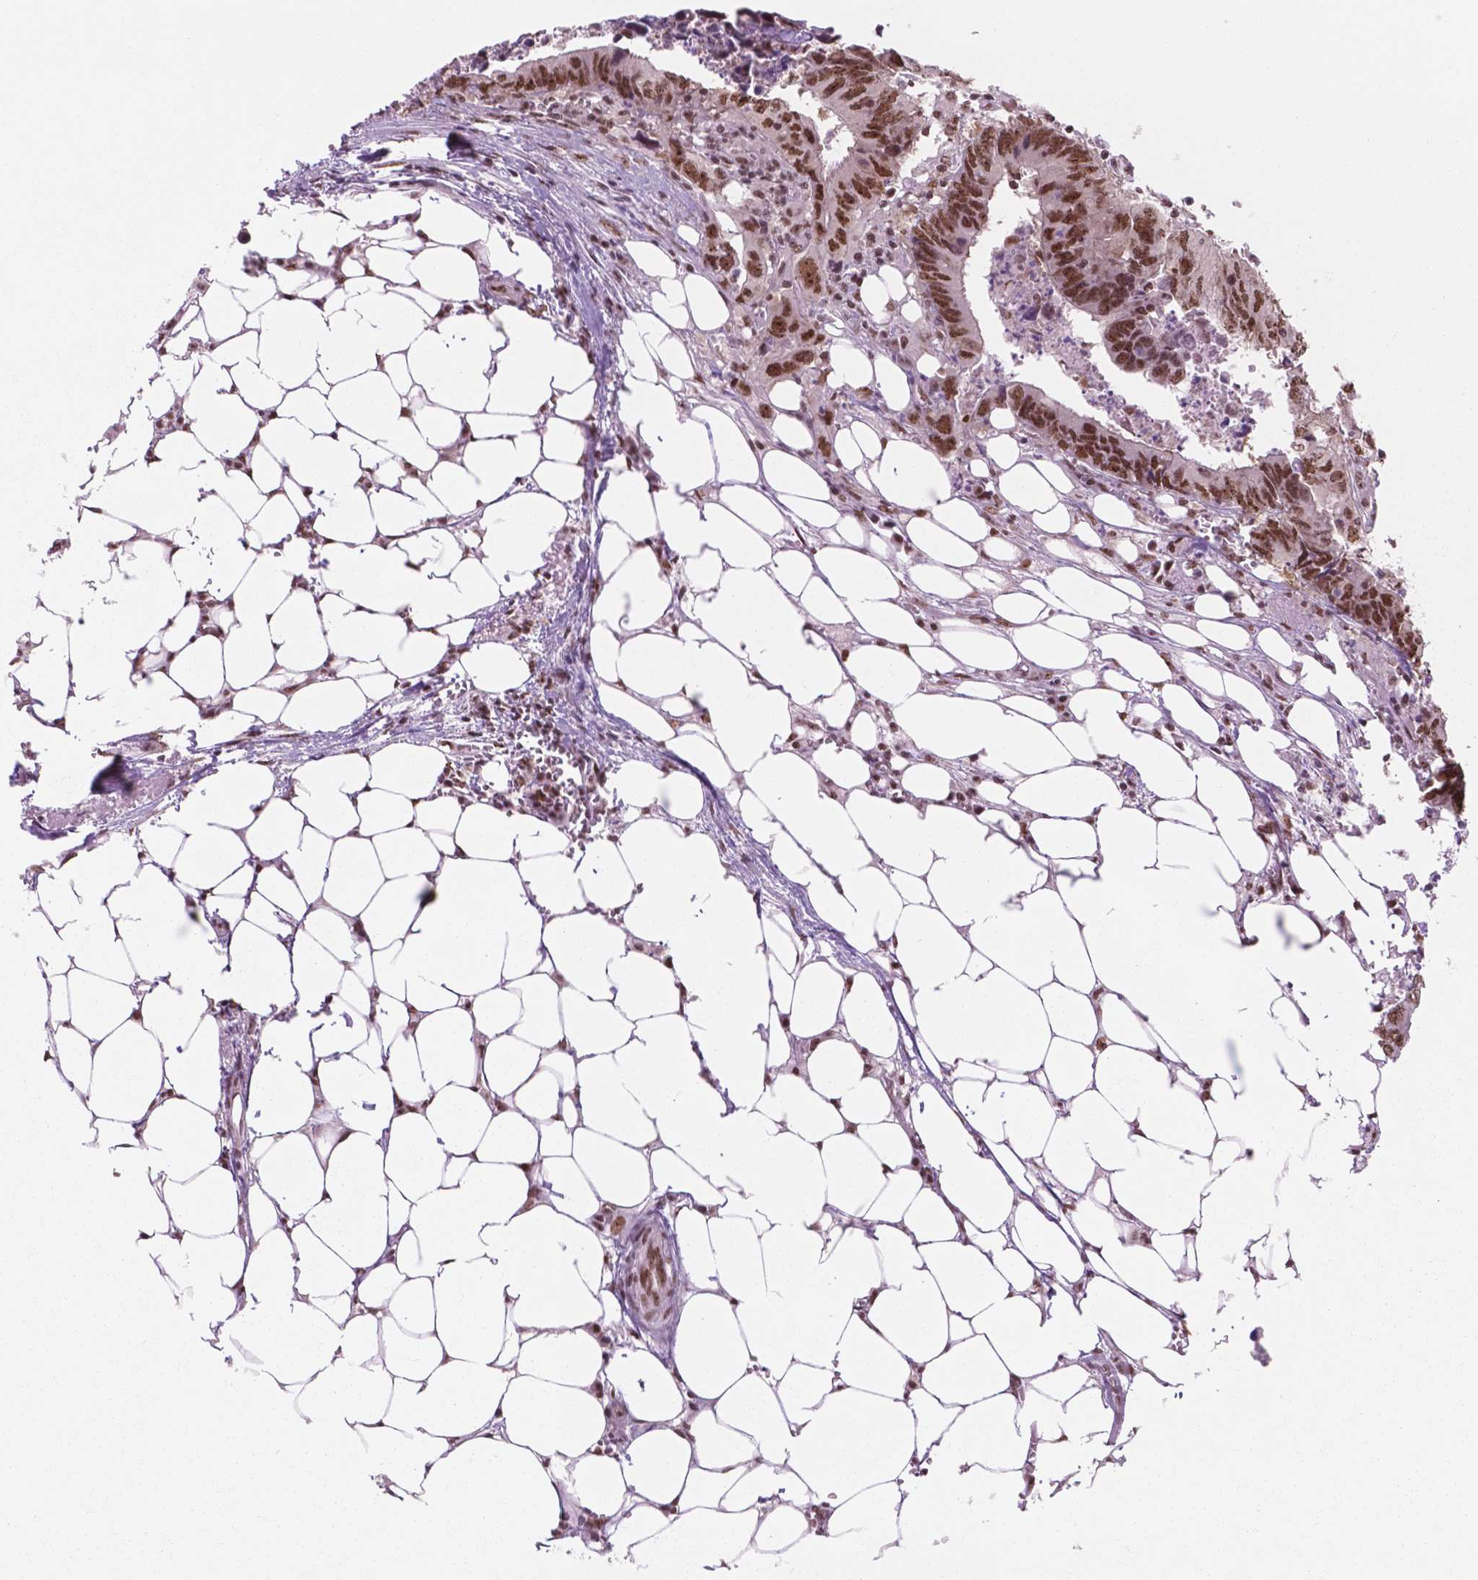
{"staining": {"intensity": "strong", "quantity": ">75%", "location": "nuclear"}, "tissue": "colorectal cancer", "cell_type": "Tumor cells", "image_type": "cancer", "snomed": [{"axis": "morphology", "description": "Adenocarcinoma, NOS"}, {"axis": "topography", "description": "Colon"}], "caption": "Immunohistochemical staining of colorectal cancer (adenocarcinoma) demonstrates strong nuclear protein positivity in approximately >75% of tumor cells.", "gene": "POLR2E", "patient": {"sex": "female", "age": 82}}